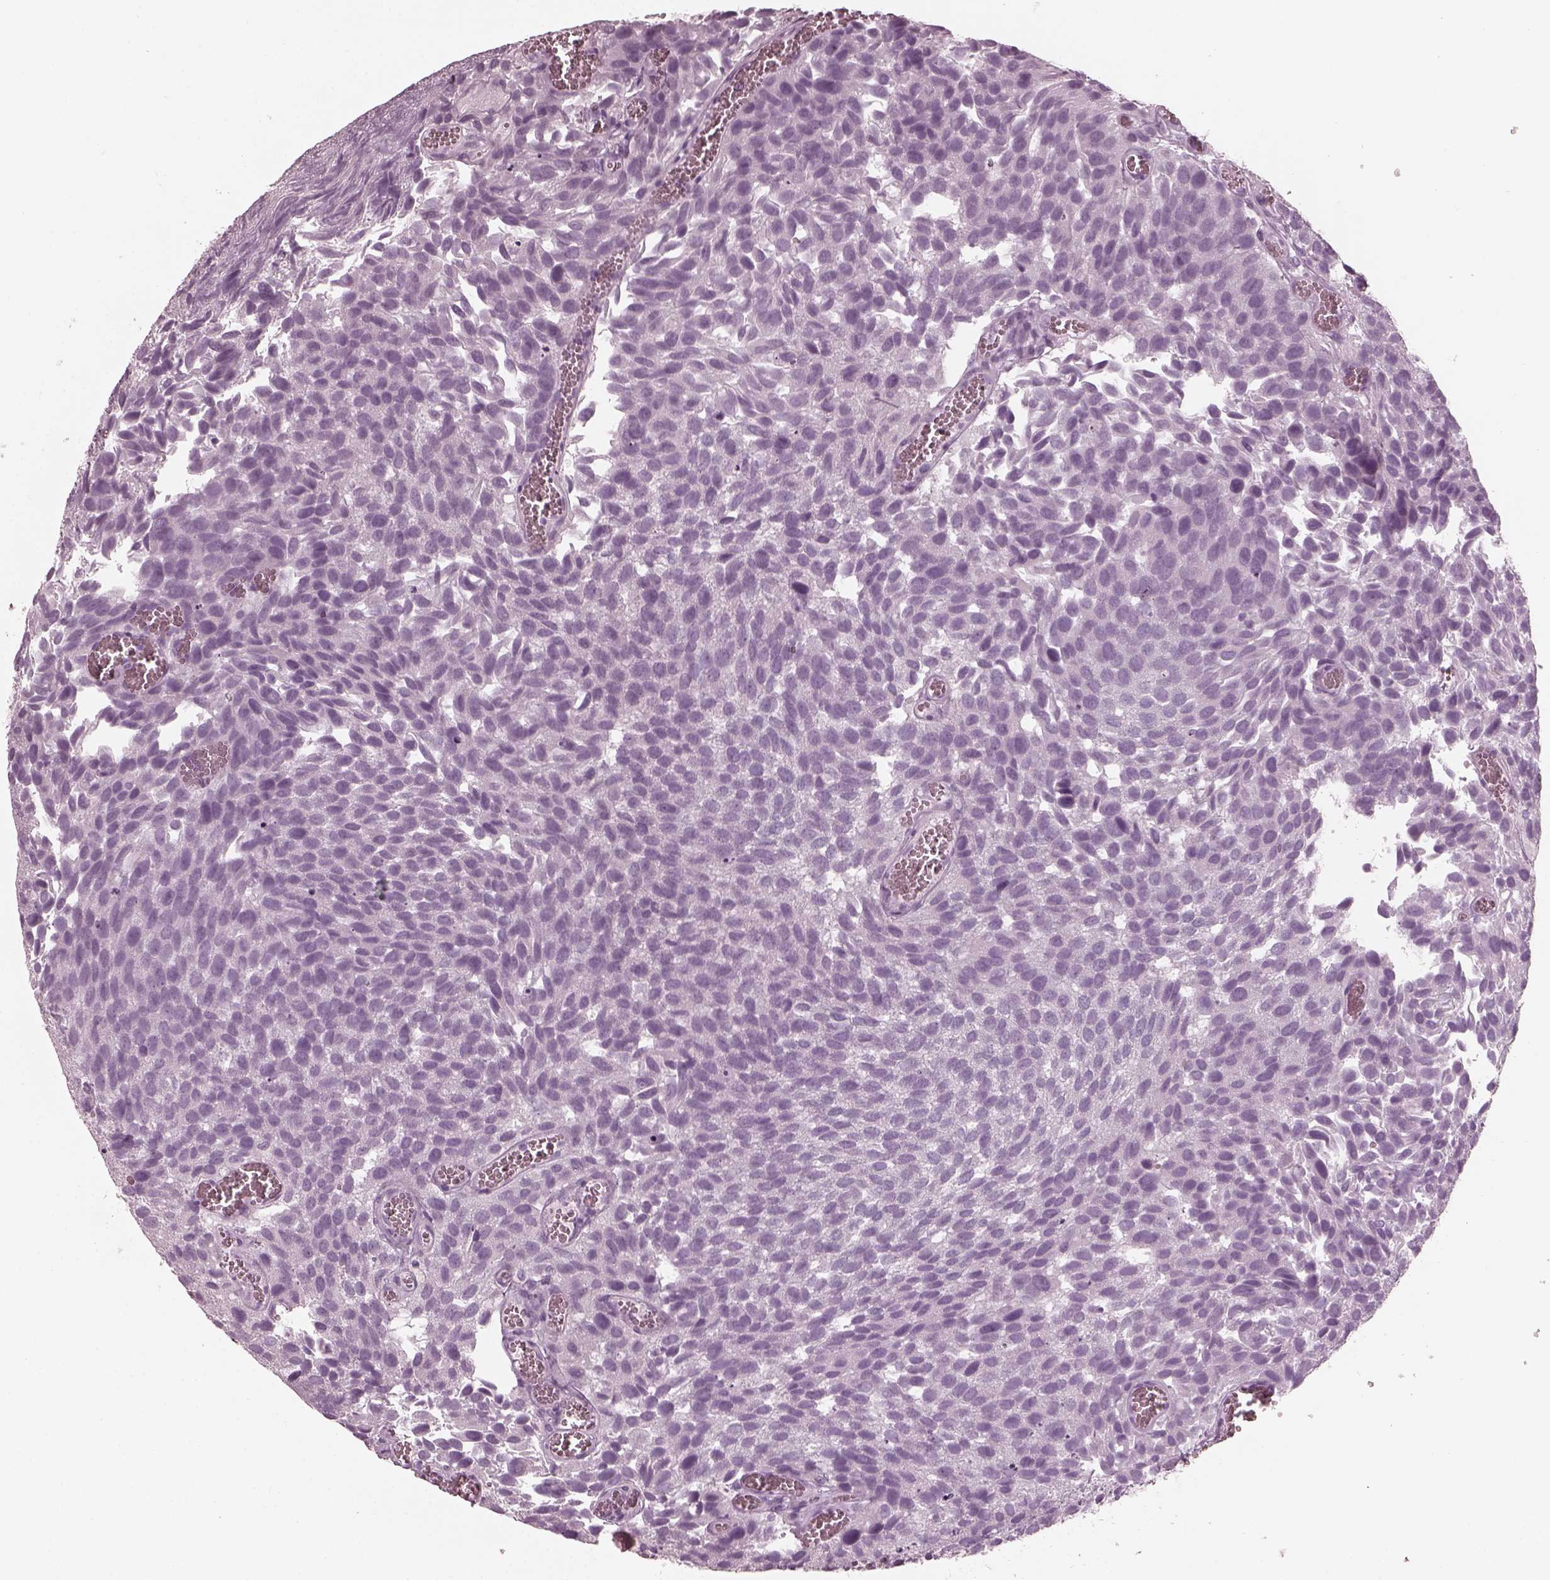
{"staining": {"intensity": "negative", "quantity": "none", "location": "none"}, "tissue": "urothelial cancer", "cell_type": "Tumor cells", "image_type": "cancer", "snomed": [{"axis": "morphology", "description": "Urothelial carcinoma, Low grade"}, {"axis": "topography", "description": "Urinary bladder"}], "caption": "There is no significant staining in tumor cells of urothelial cancer.", "gene": "GRM6", "patient": {"sex": "female", "age": 69}}